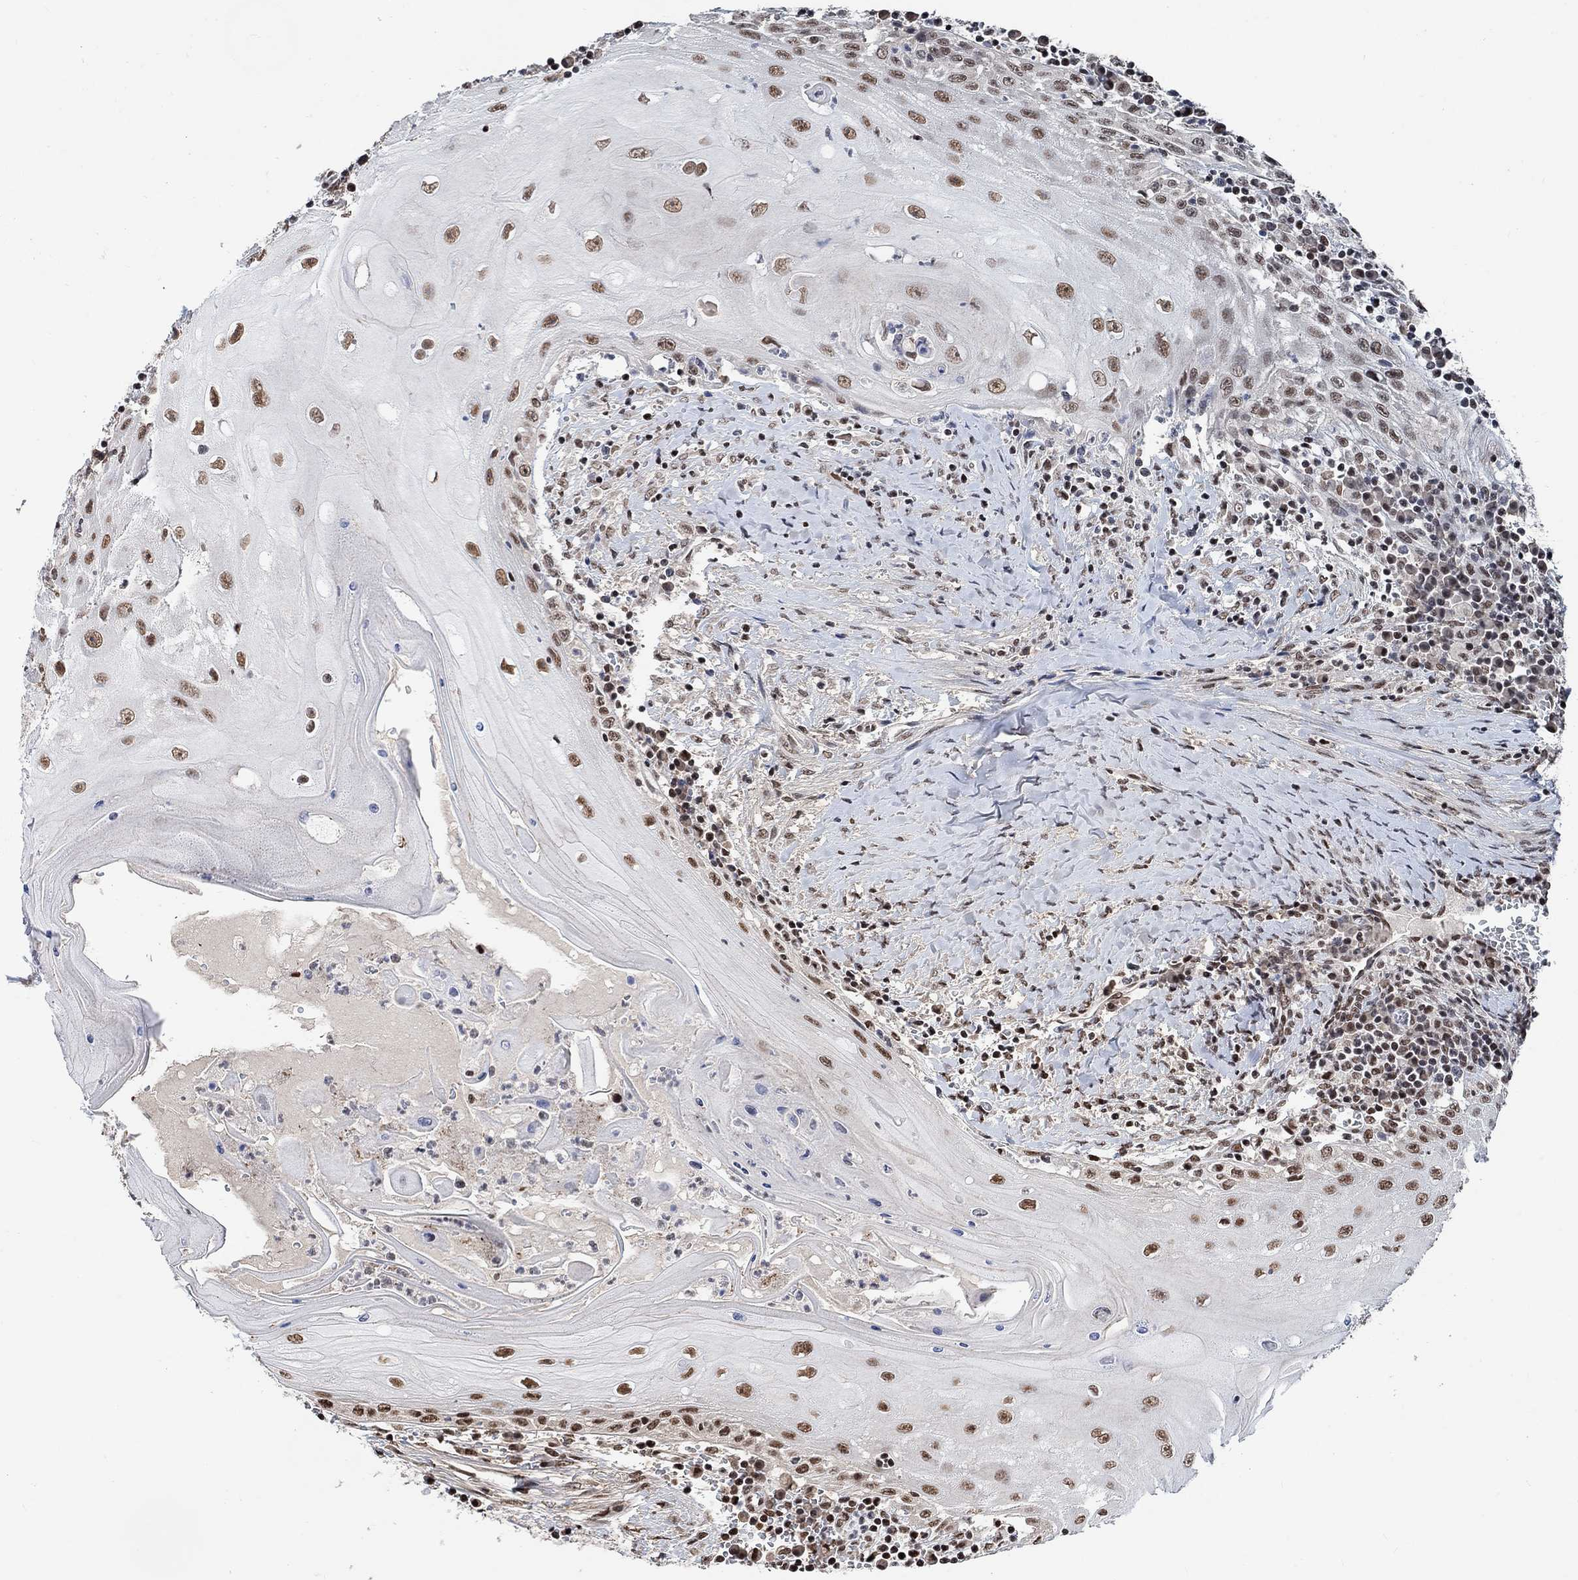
{"staining": {"intensity": "moderate", "quantity": ">75%", "location": "nuclear"}, "tissue": "head and neck cancer", "cell_type": "Tumor cells", "image_type": "cancer", "snomed": [{"axis": "morphology", "description": "Squamous cell carcinoma, NOS"}, {"axis": "topography", "description": "Oral tissue"}, {"axis": "topography", "description": "Head-Neck"}], "caption": "An immunohistochemistry (IHC) histopathology image of tumor tissue is shown. Protein staining in brown labels moderate nuclear positivity in head and neck squamous cell carcinoma within tumor cells.", "gene": "USP39", "patient": {"sex": "male", "age": 58}}